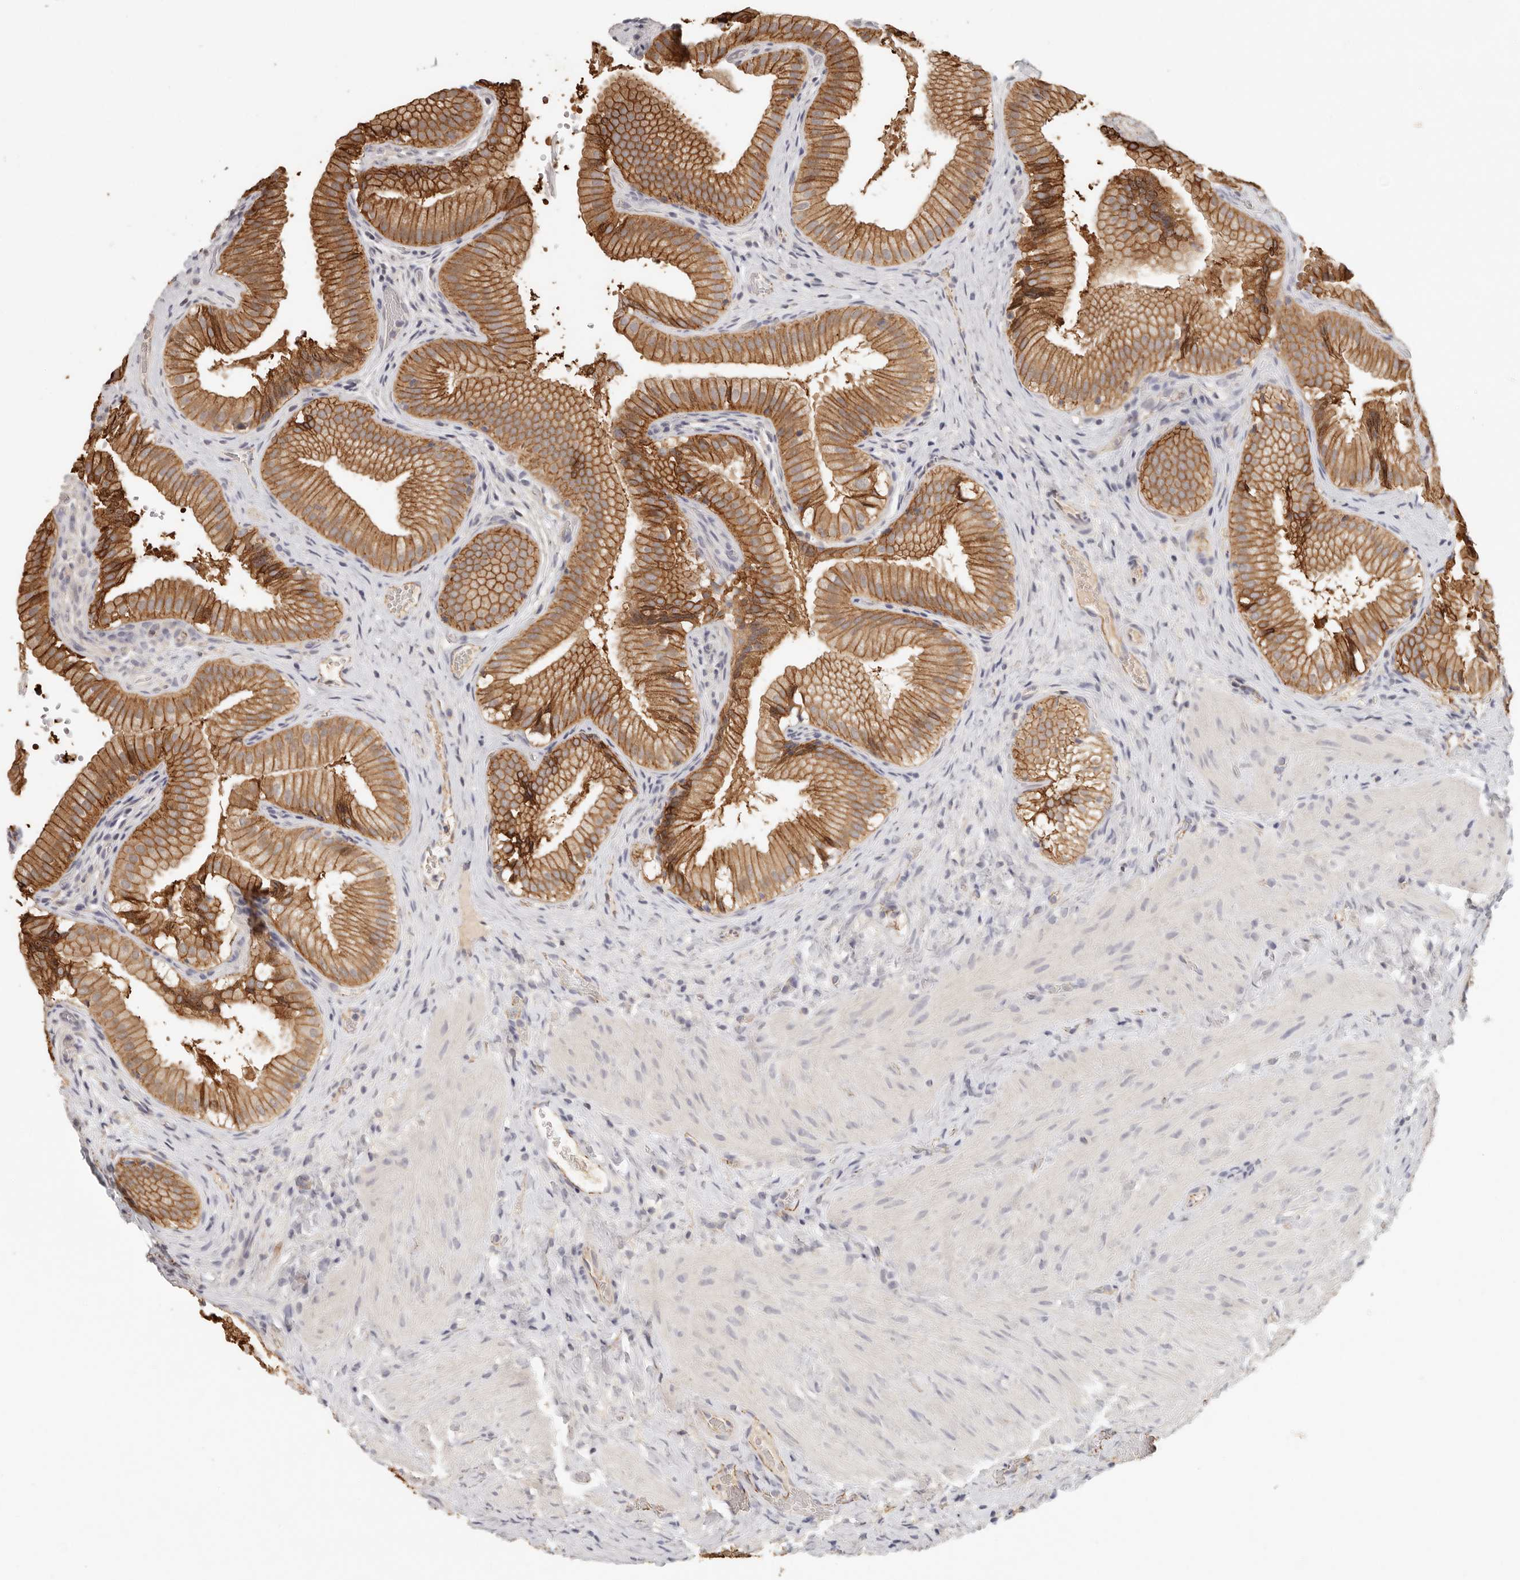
{"staining": {"intensity": "strong", "quantity": ">75%", "location": "cytoplasmic/membranous"}, "tissue": "gallbladder", "cell_type": "Glandular cells", "image_type": "normal", "snomed": [{"axis": "morphology", "description": "Normal tissue, NOS"}, {"axis": "topography", "description": "Gallbladder"}], "caption": "The image shows immunohistochemical staining of normal gallbladder. There is strong cytoplasmic/membranous expression is identified in approximately >75% of glandular cells.", "gene": "ANXA9", "patient": {"sex": "female", "age": 30}}